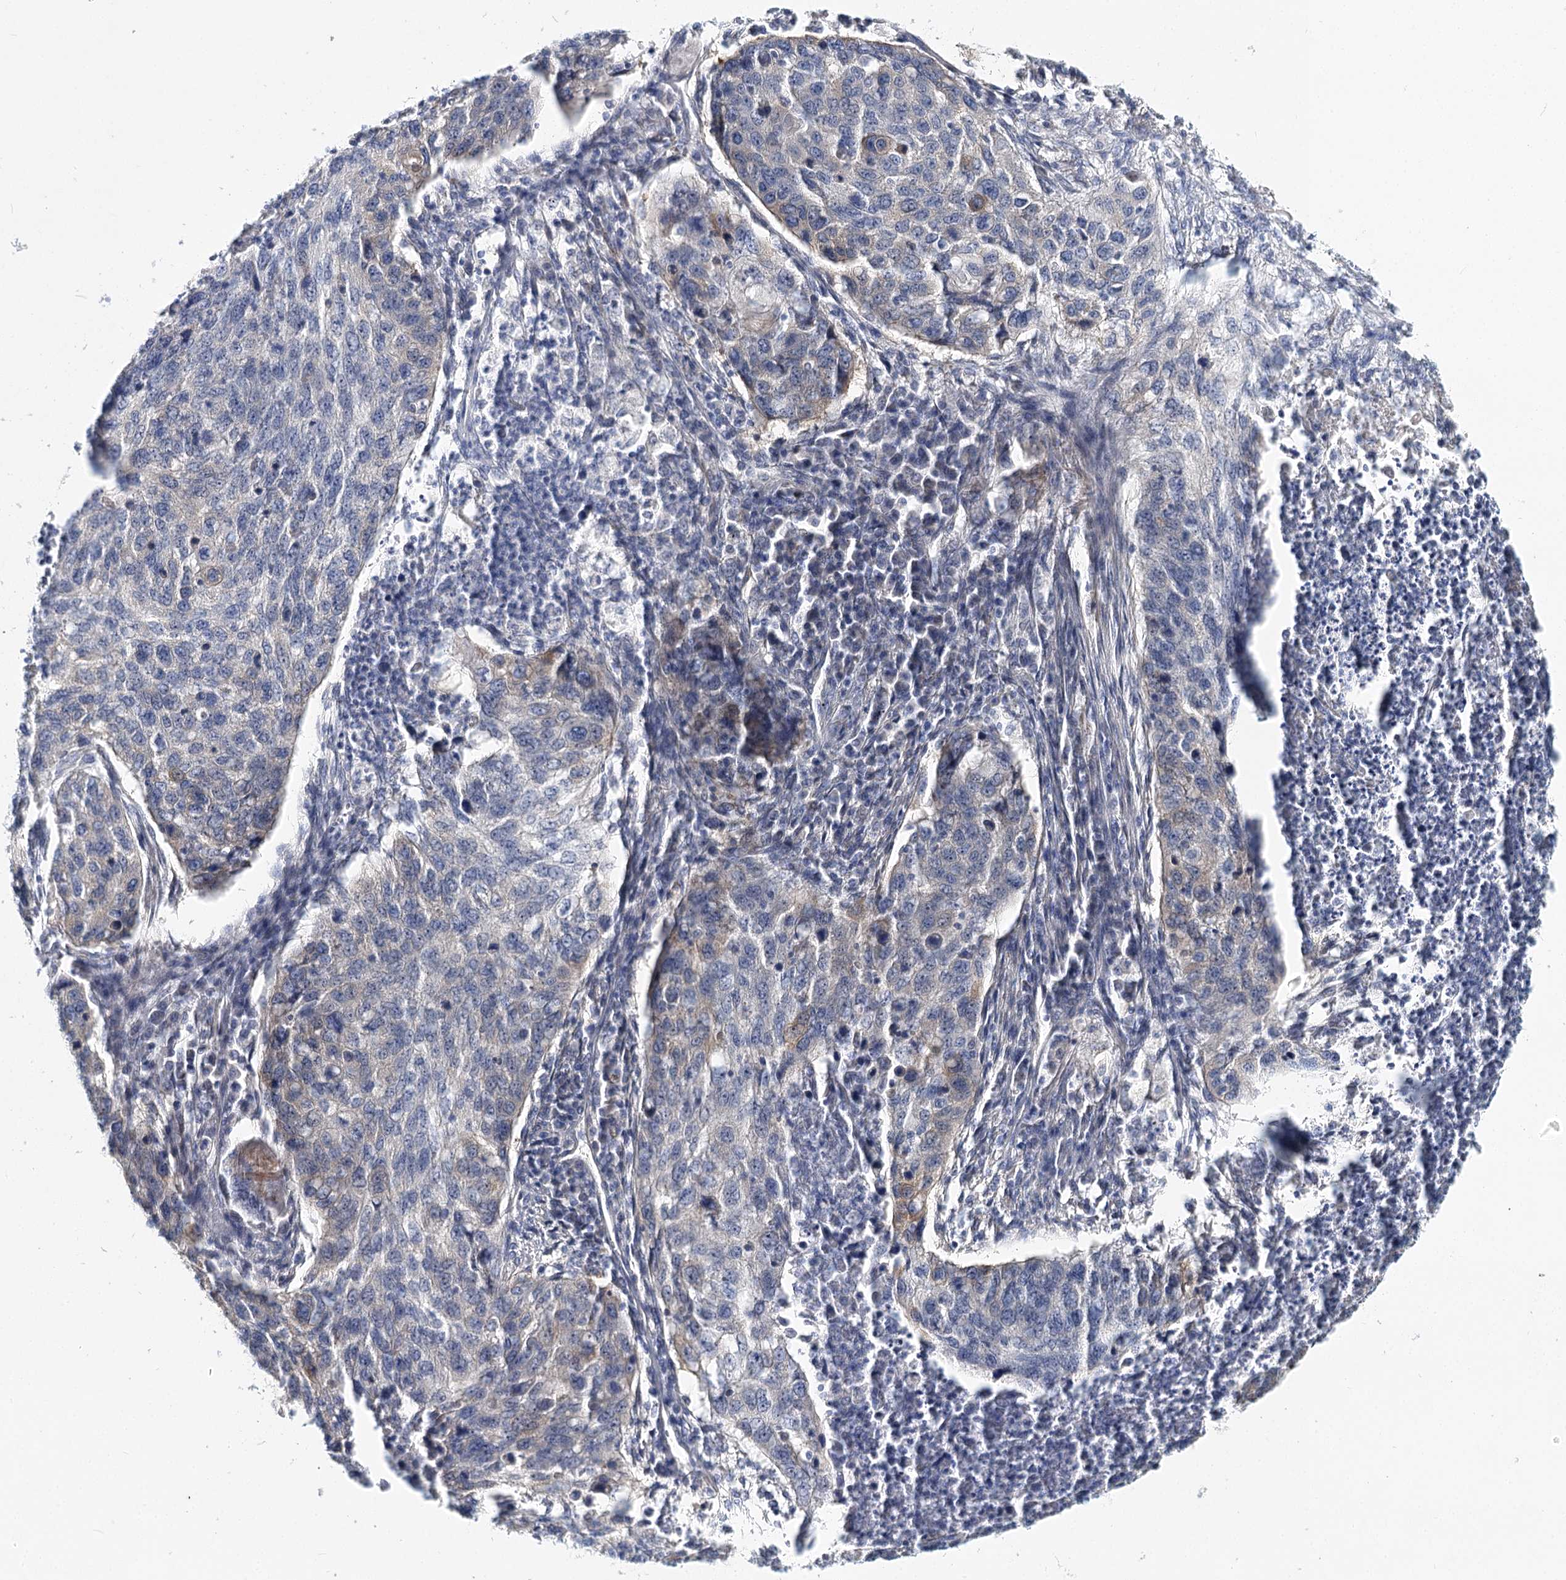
{"staining": {"intensity": "weak", "quantity": "<25%", "location": "cytoplasmic/membranous"}, "tissue": "lung cancer", "cell_type": "Tumor cells", "image_type": "cancer", "snomed": [{"axis": "morphology", "description": "Squamous cell carcinoma, NOS"}, {"axis": "topography", "description": "Lung"}], "caption": "The photomicrograph reveals no staining of tumor cells in lung cancer.", "gene": "TEX12", "patient": {"sex": "female", "age": 63}}